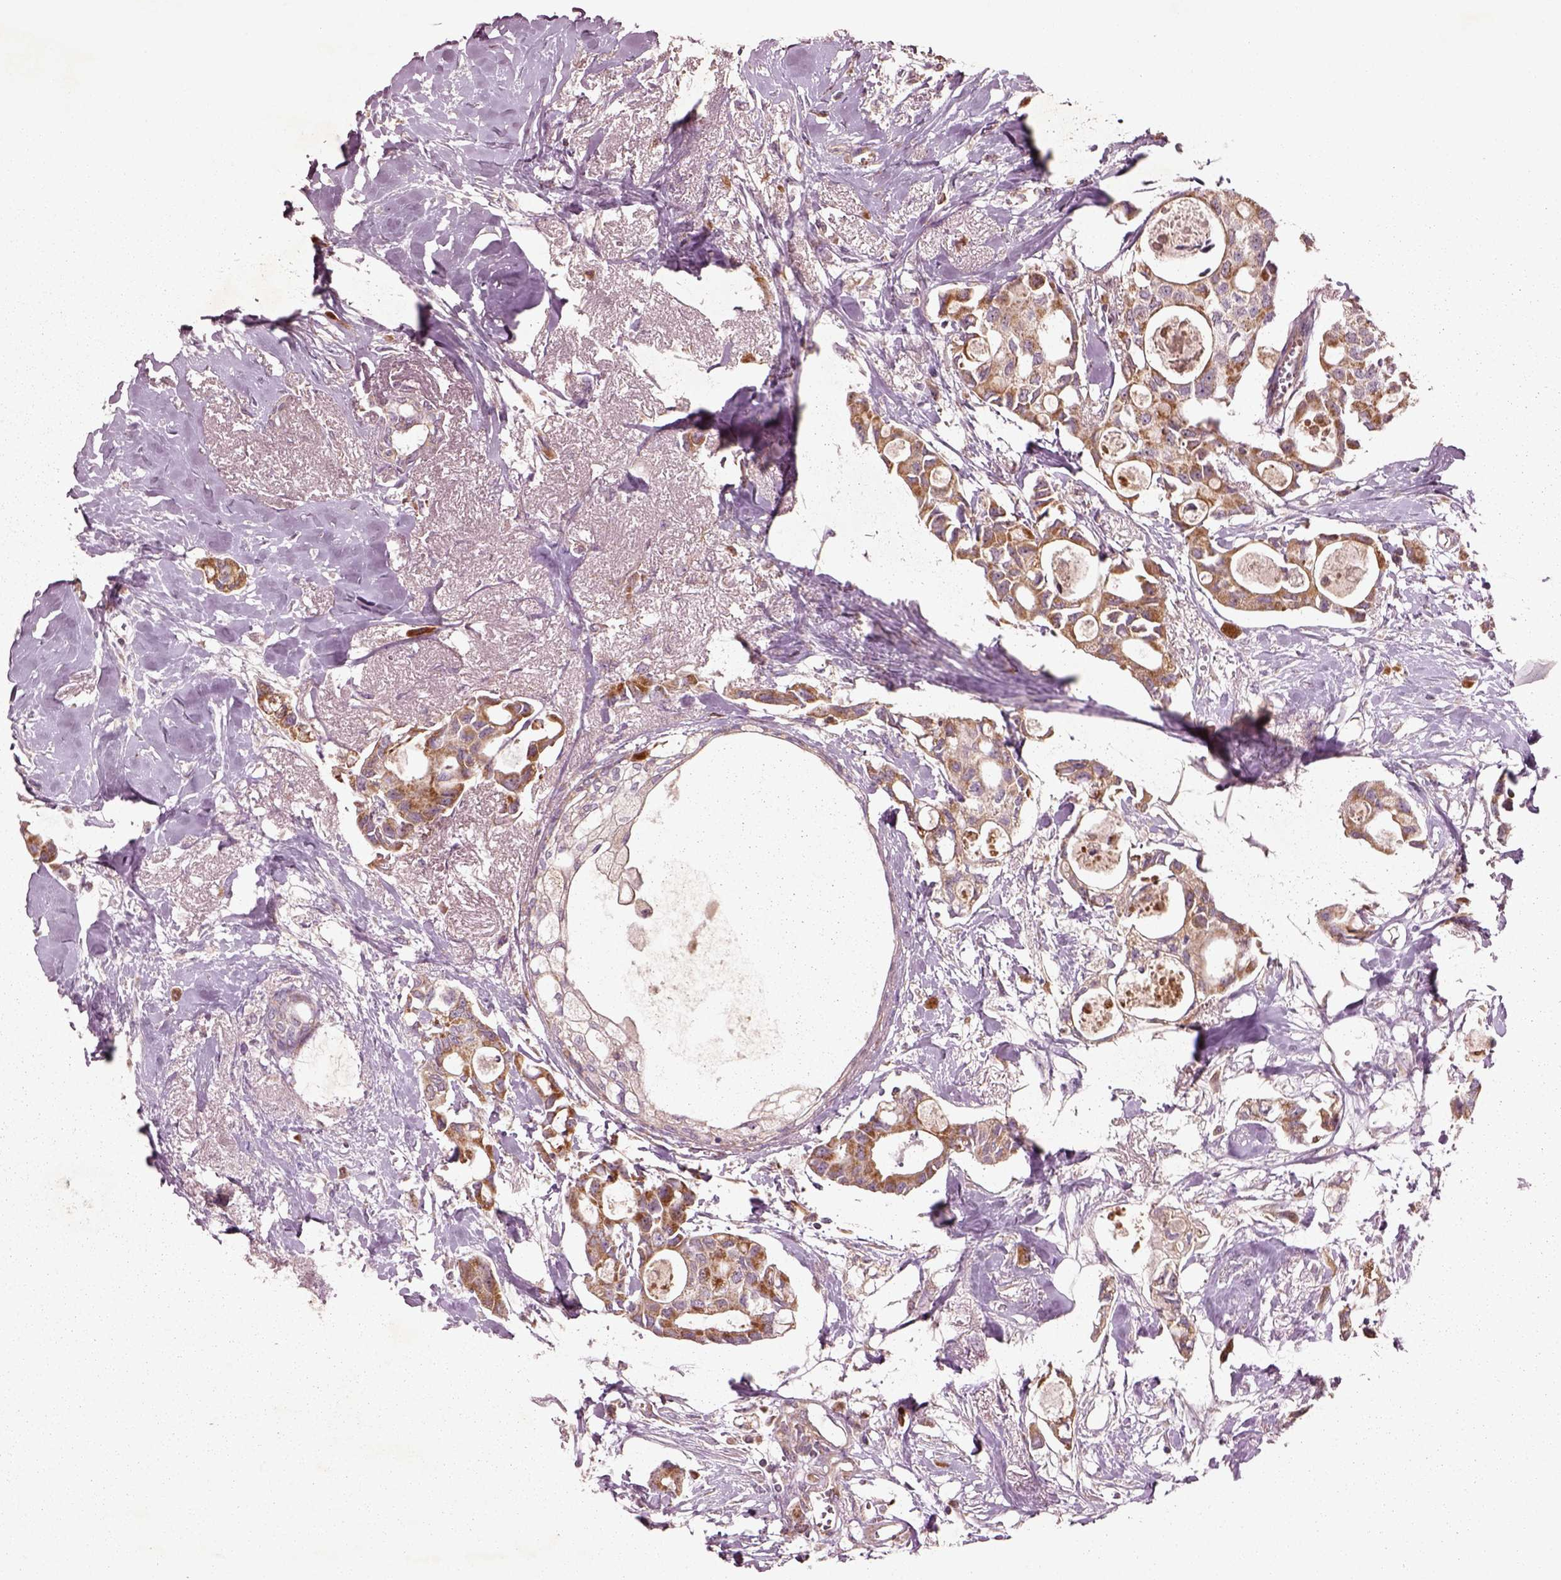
{"staining": {"intensity": "moderate", "quantity": ">75%", "location": "cytoplasmic/membranous"}, "tissue": "breast cancer", "cell_type": "Tumor cells", "image_type": "cancer", "snomed": [{"axis": "morphology", "description": "Duct carcinoma"}, {"axis": "topography", "description": "Breast"}], "caption": "Tumor cells exhibit medium levels of moderate cytoplasmic/membranous expression in approximately >75% of cells in breast infiltrating ductal carcinoma.", "gene": "SLC25A5", "patient": {"sex": "female", "age": 83}}